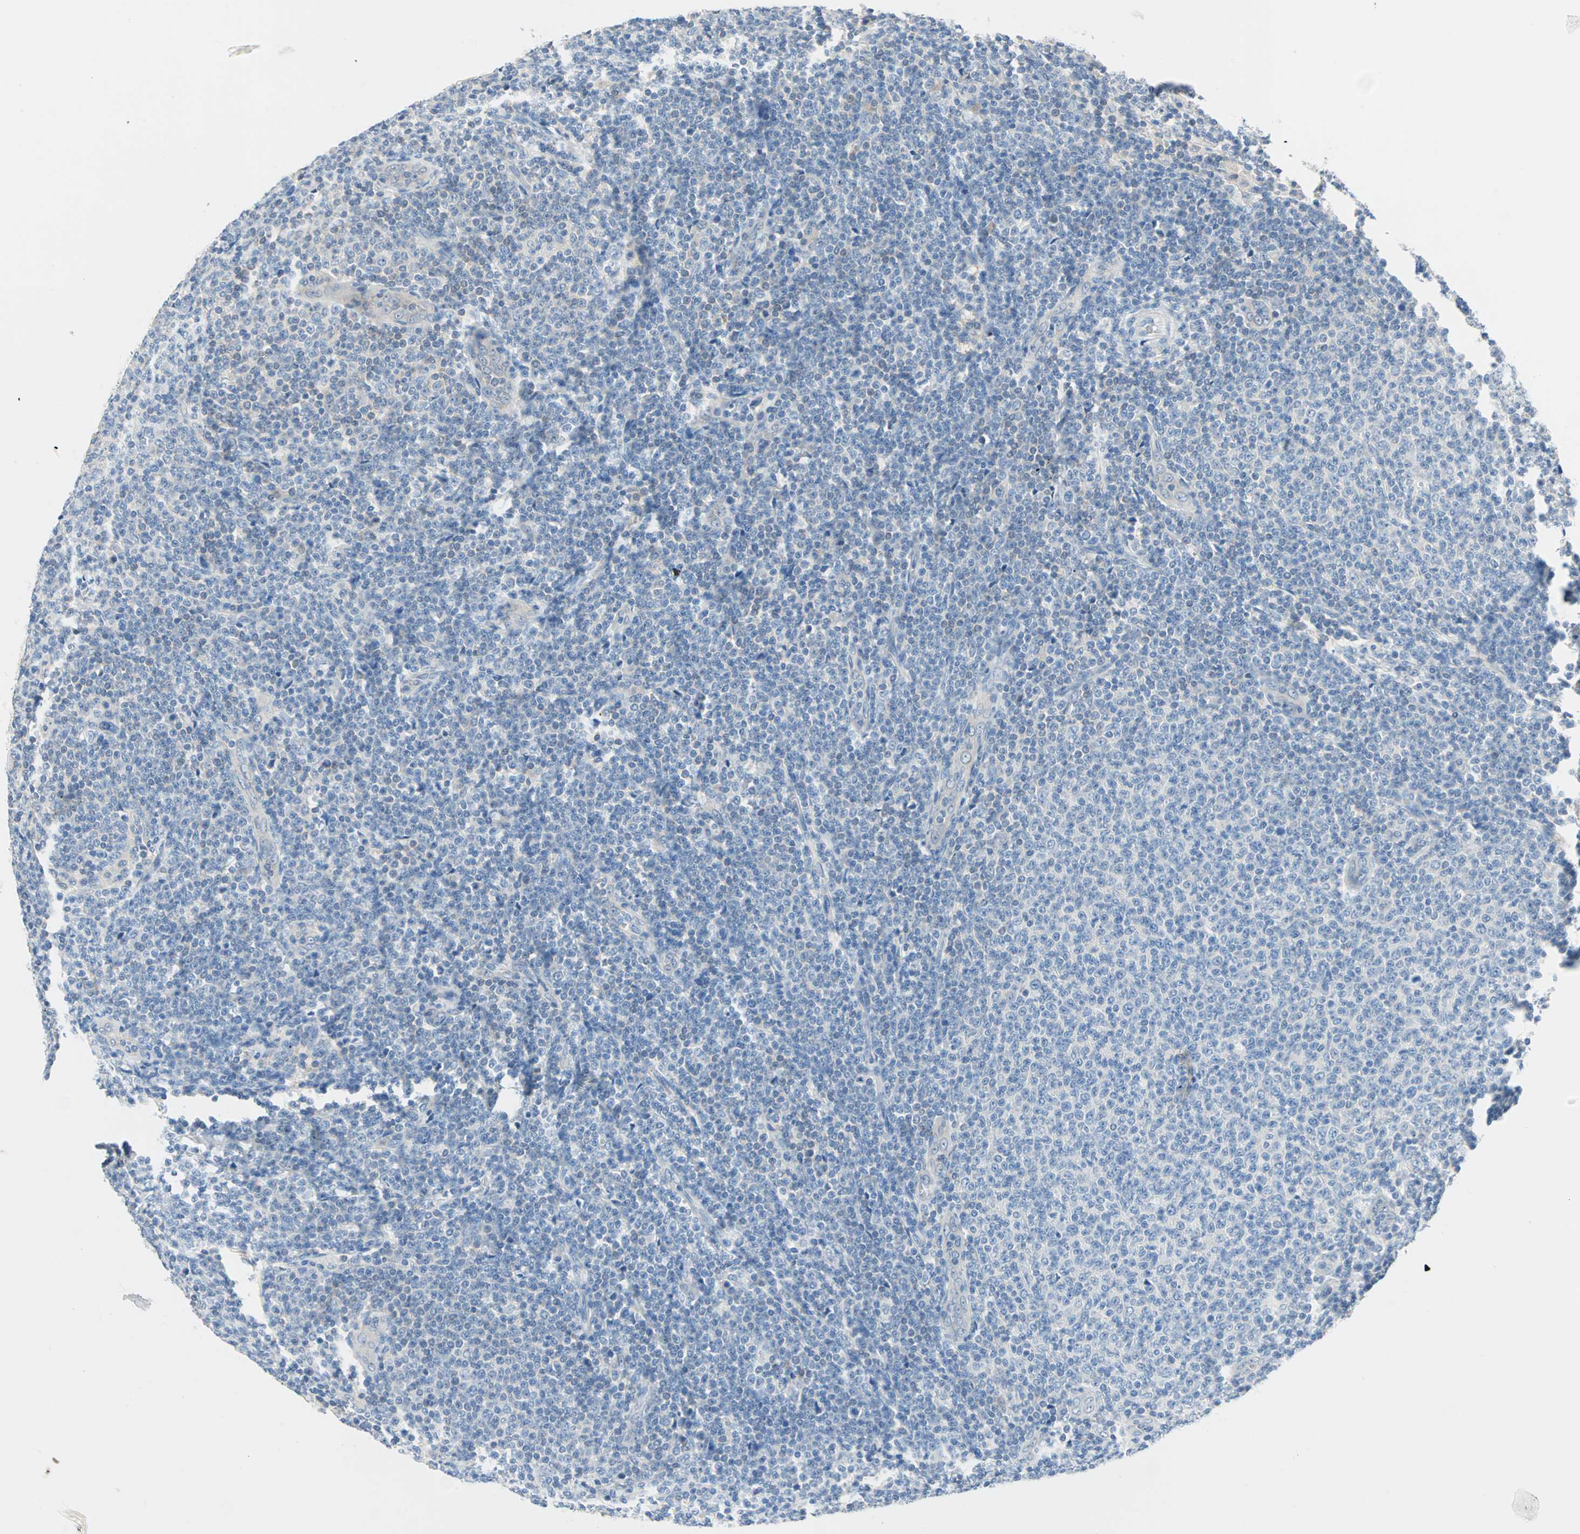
{"staining": {"intensity": "weak", "quantity": "<25%", "location": "cytoplasmic/membranous"}, "tissue": "lymphoma", "cell_type": "Tumor cells", "image_type": "cancer", "snomed": [{"axis": "morphology", "description": "Malignant lymphoma, non-Hodgkin's type, Low grade"}, {"axis": "topography", "description": "Lymph node"}], "caption": "This photomicrograph is of malignant lymphoma, non-Hodgkin's type (low-grade) stained with immunohistochemistry (IHC) to label a protein in brown with the nuclei are counter-stained blue. There is no positivity in tumor cells.", "gene": "MPI", "patient": {"sex": "male", "age": 66}}